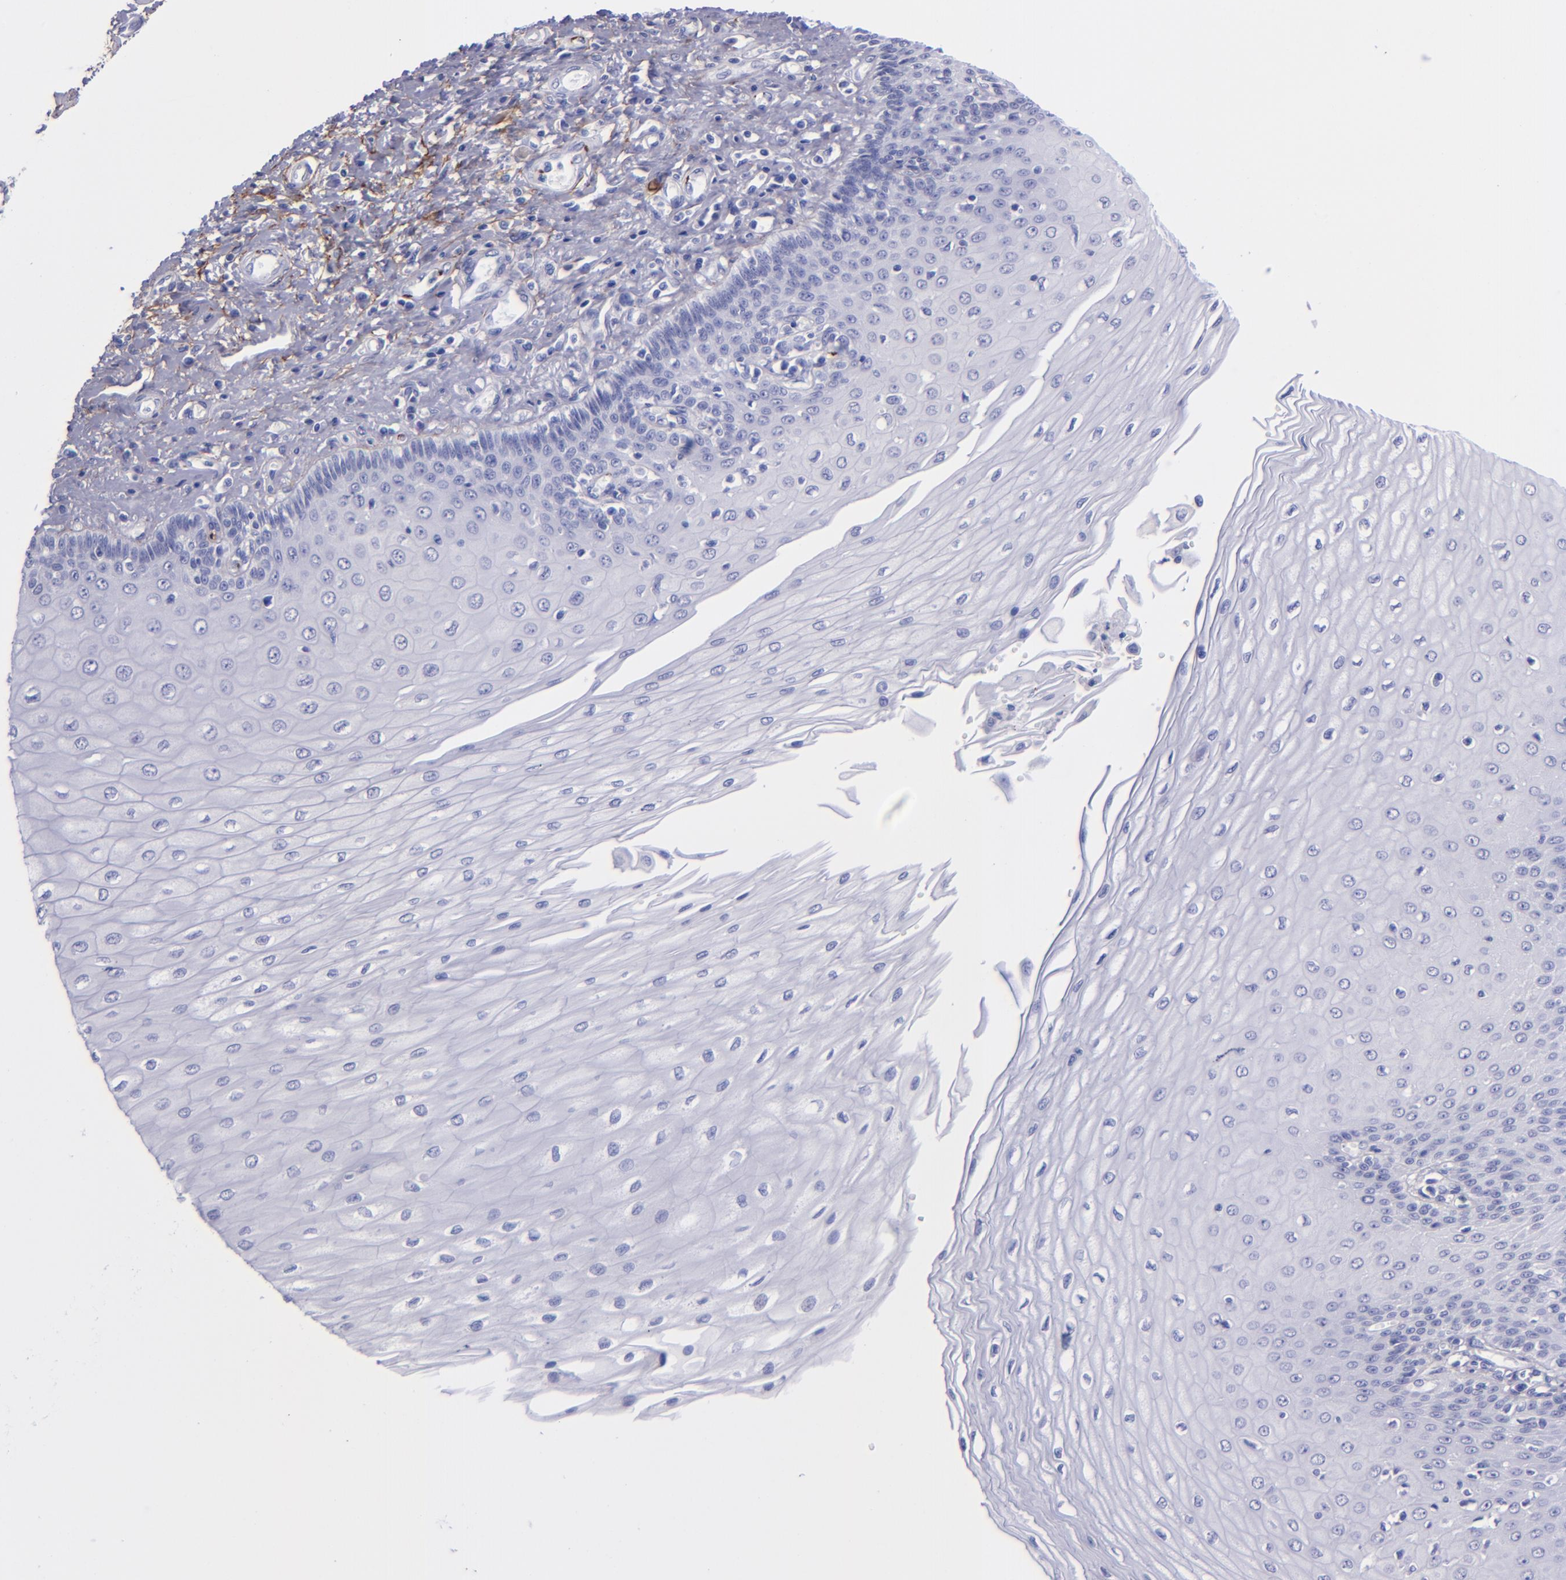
{"staining": {"intensity": "negative", "quantity": "none", "location": "none"}, "tissue": "esophagus", "cell_type": "Squamous epithelial cells", "image_type": "normal", "snomed": [{"axis": "morphology", "description": "Normal tissue, NOS"}, {"axis": "topography", "description": "Esophagus"}], "caption": "A micrograph of human esophagus is negative for staining in squamous epithelial cells. (DAB immunohistochemistry visualized using brightfield microscopy, high magnification).", "gene": "EFCAB13", "patient": {"sex": "male", "age": 70}}